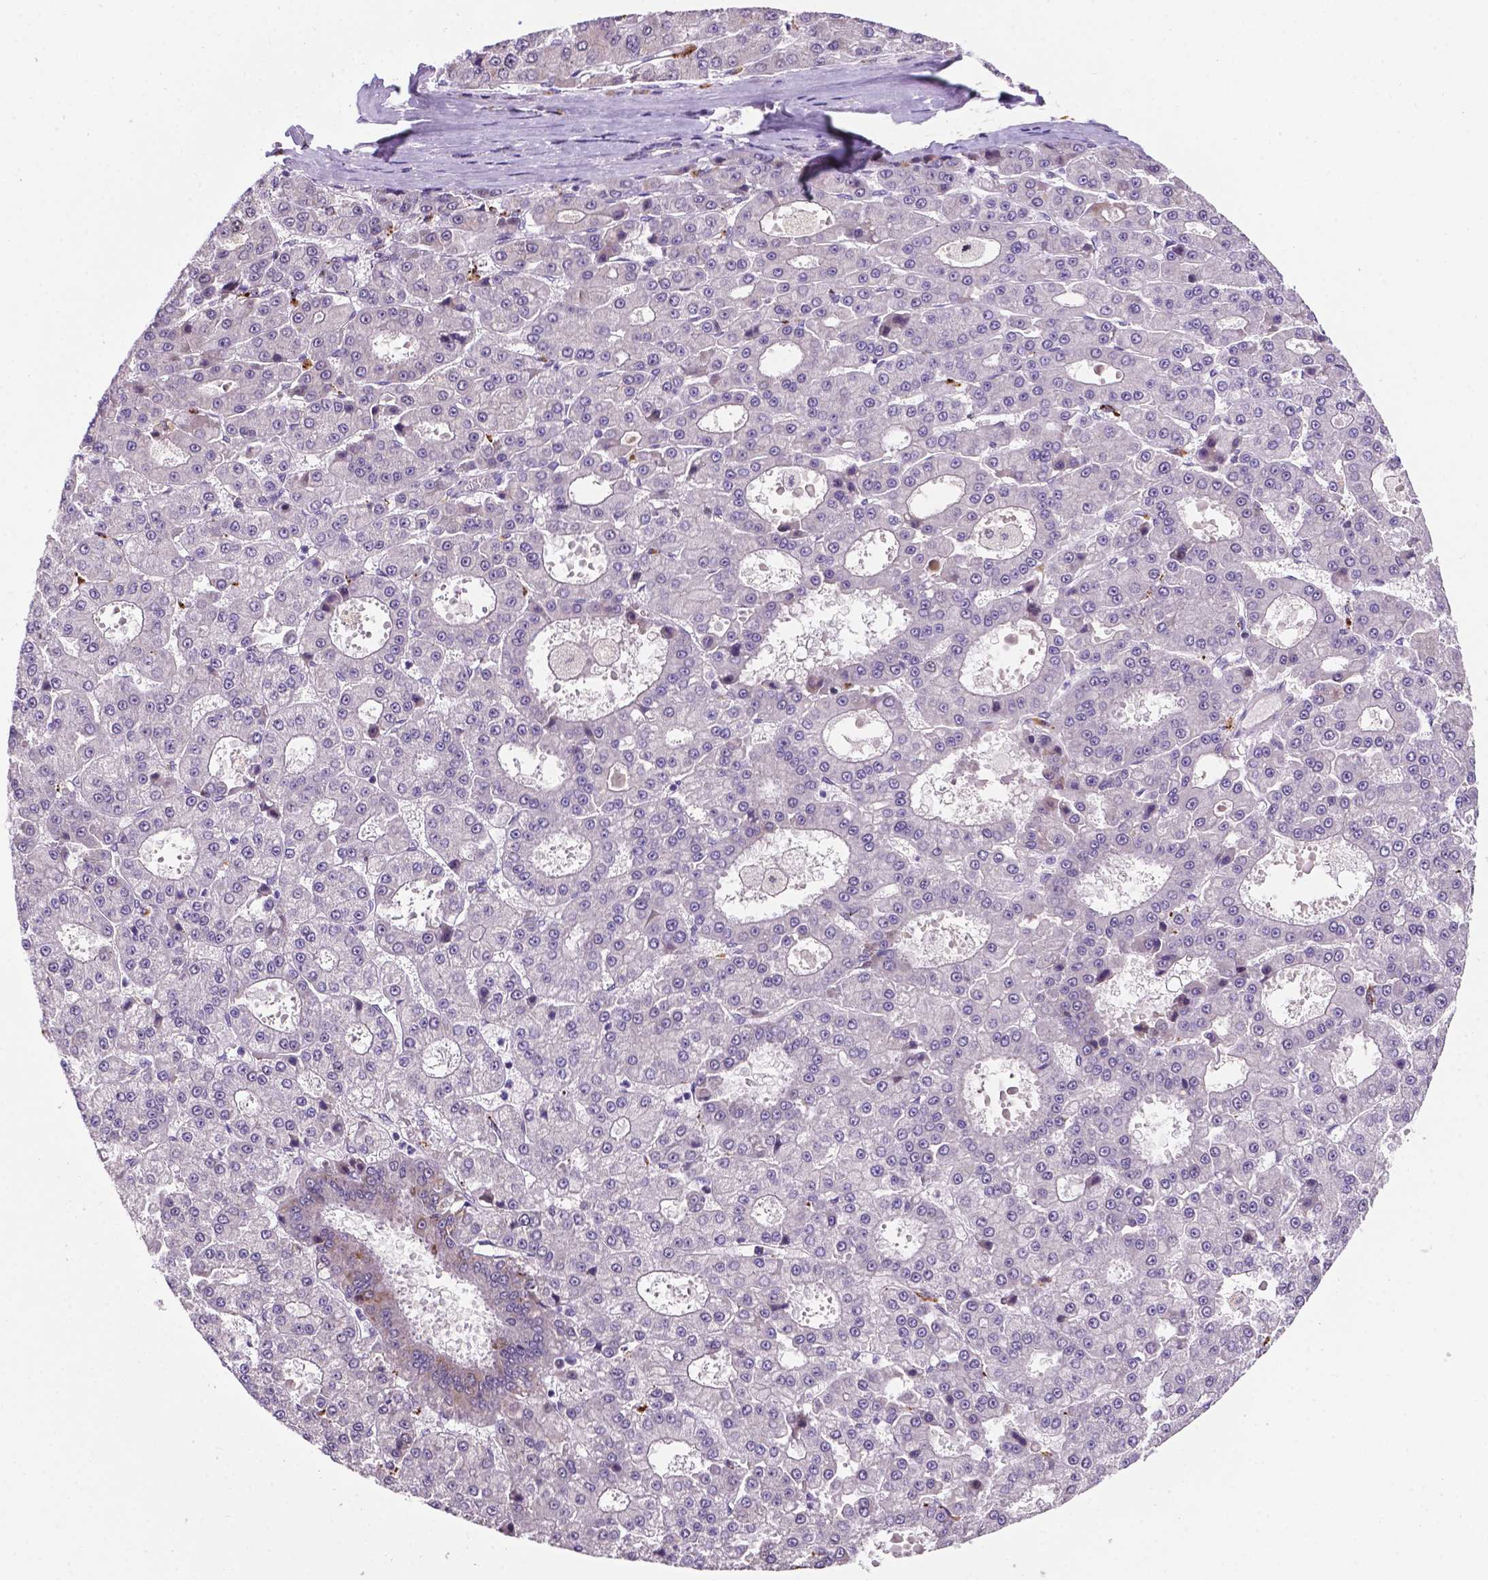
{"staining": {"intensity": "negative", "quantity": "none", "location": "none"}, "tissue": "liver cancer", "cell_type": "Tumor cells", "image_type": "cancer", "snomed": [{"axis": "morphology", "description": "Carcinoma, Hepatocellular, NOS"}, {"axis": "topography", "description": "Liver"}], "caption": "Hepatocellular carcinoma (liver) was stained to show a protein in brown. There is no significant positivity in tumor cells. (Stains: DAB IHC with hematoxylin counter stain, Microscopy: brightfield microscopy at high magnification).", "gene": "SMAD3", "patient": {"sex": "male", "age": 70}}